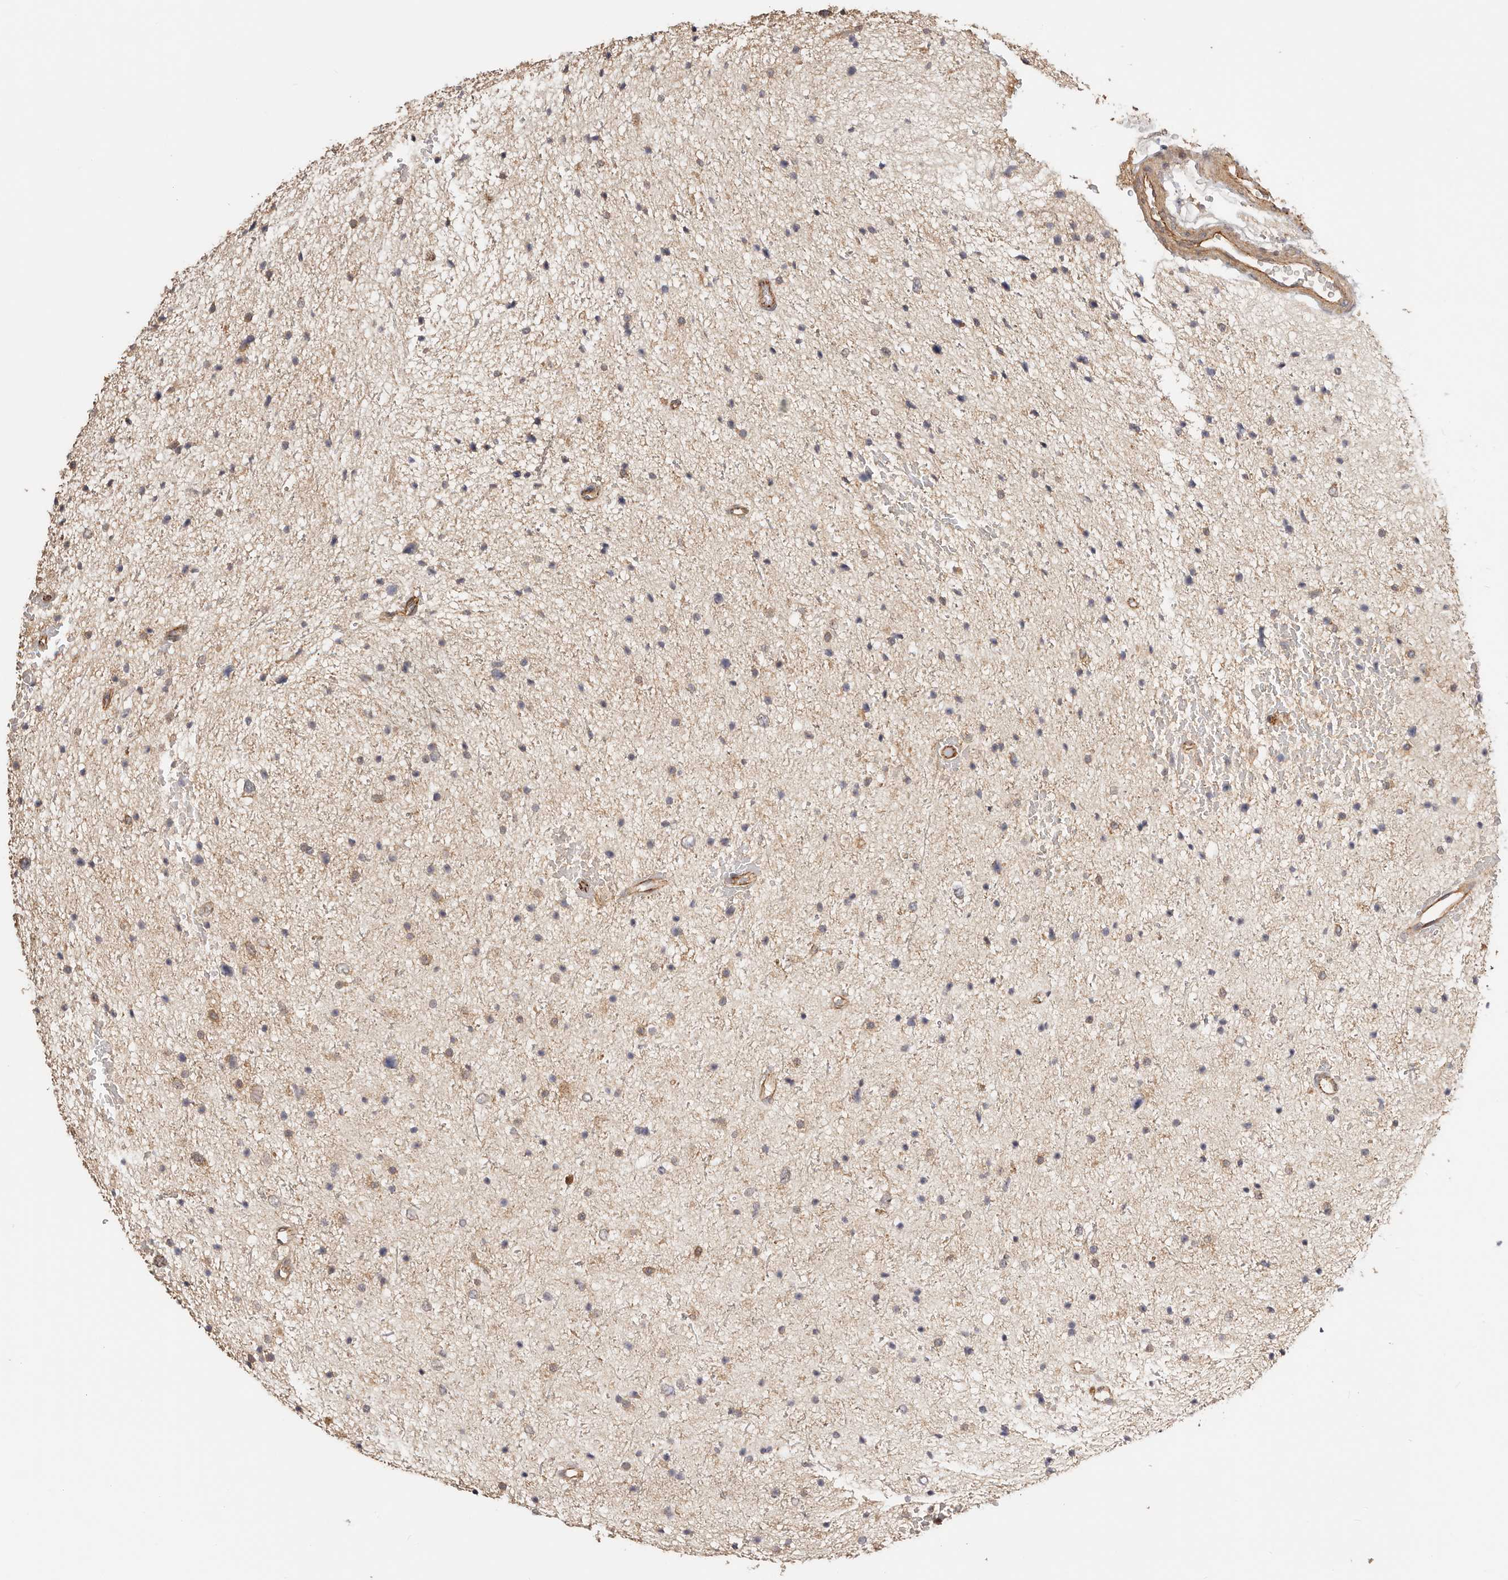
{"staining": {"intensity": "weak", "quantity": "25%-75%", "location": "cytoplasmic/membranous"}, "tissue": "glioma", "cell_type": "Tumor cells", "image_type": "cancer", "snomed": [{"axis": "morphology", "description": "Glioma, malignant, Low grade"}, {"axis": "topography", "description": "Brain"}], "caption": "Low-grade glioma (malignant) stained with a protein marker reveals weak staining in tumor cells.", "gene": "AFDN", "patient": {"sex": "female", "age": 37}}